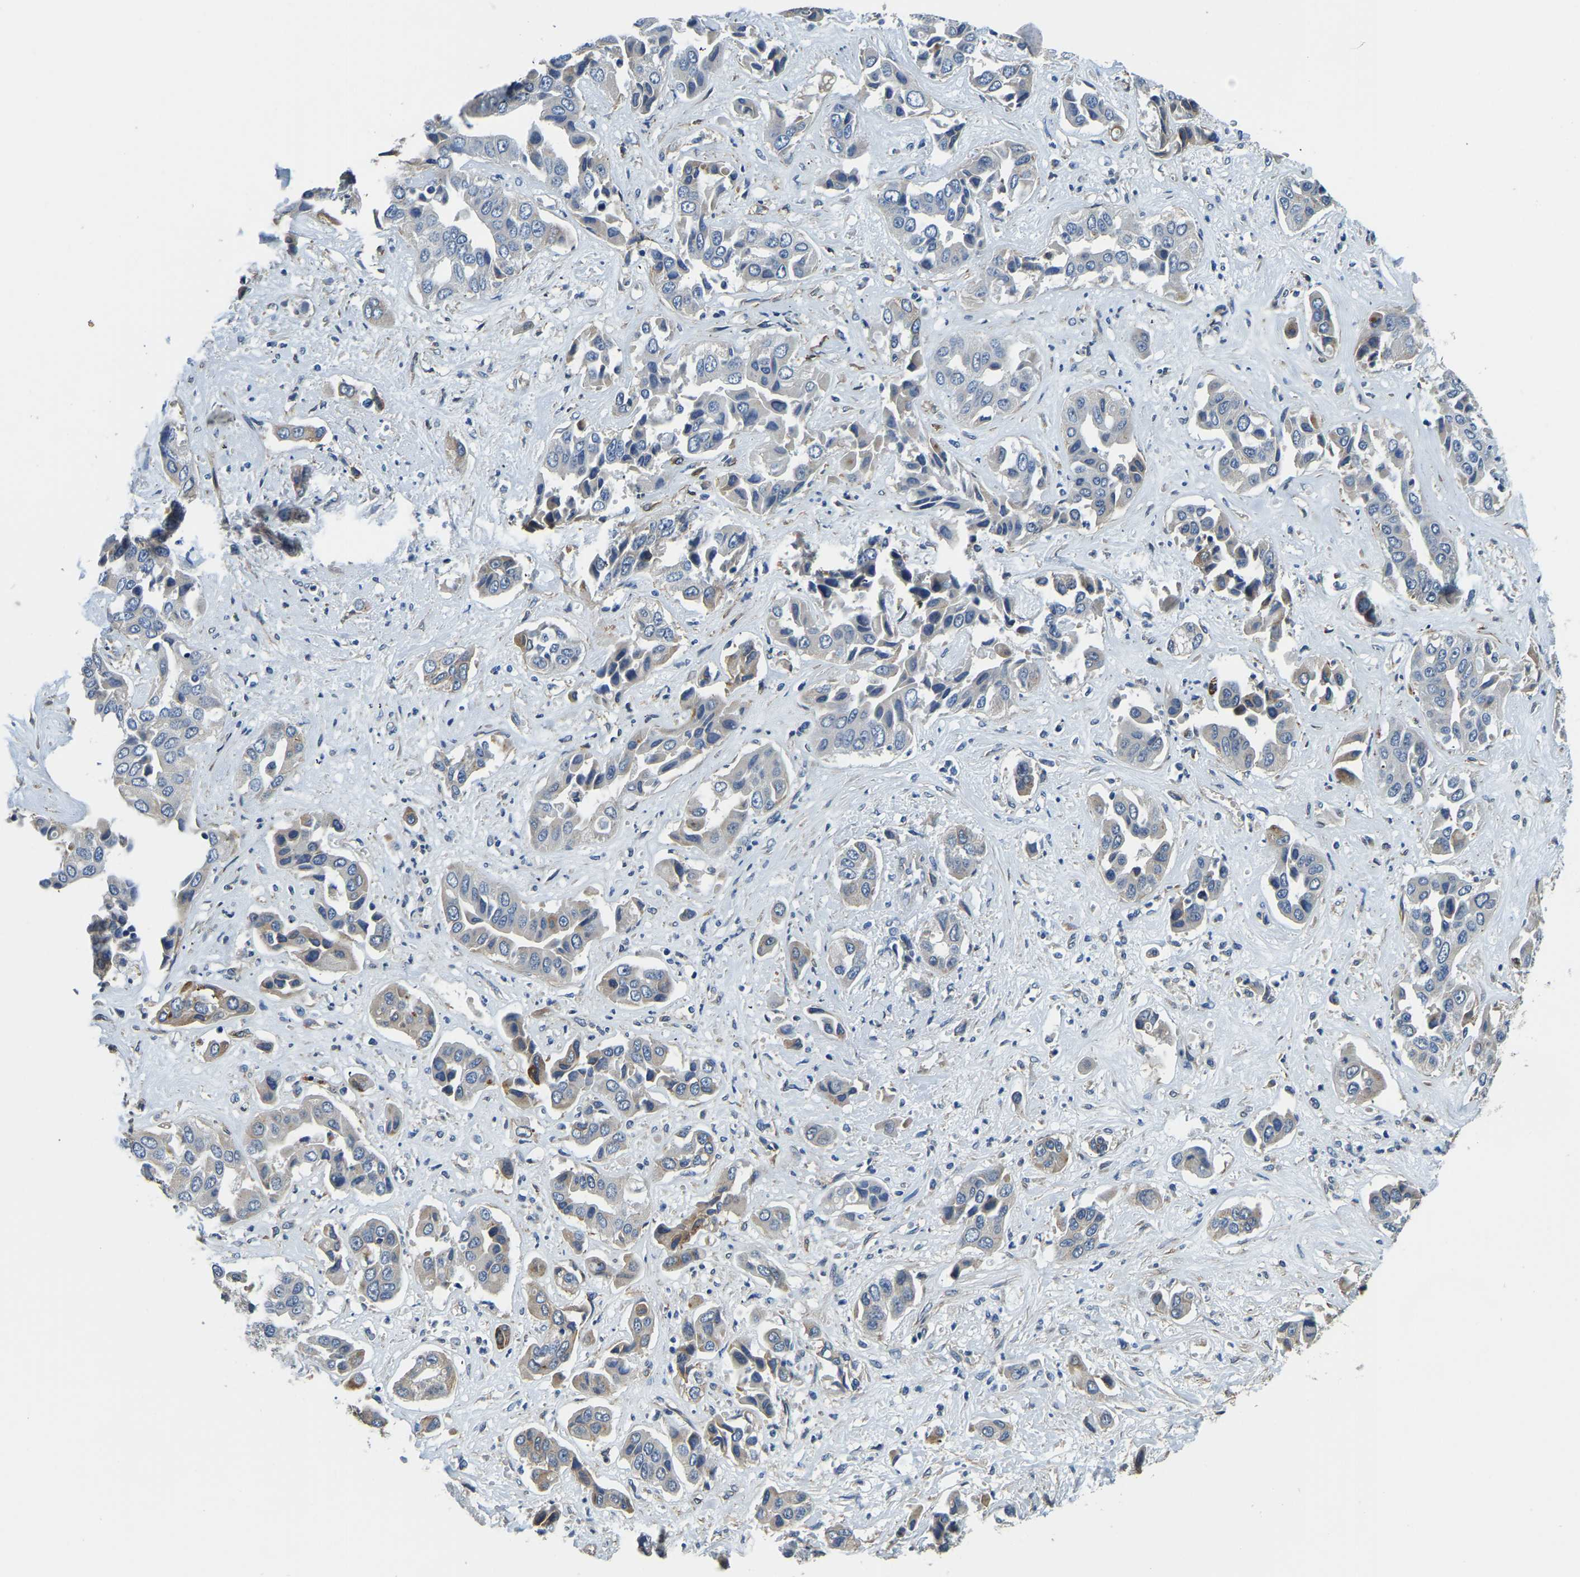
{"staining": {"intensity": "weak", "quantity": "<25%", "location": "cytoplasmic/membranous"}, "tissue": "liver cancer", "cell_type": "Tumor cells", "image_type": "cancer", "snomed": [{"axis": "morphology", "description": "Cholangiocarcinoma"}, {"axis": "topography", "description": "Liver"}], "caption": "This is a image of immunohistochemistry staining of liver cancer, which shows no staining in tumor cells.", "gene": "RNF39", "patient": {"sex": "female", "age": 52}}